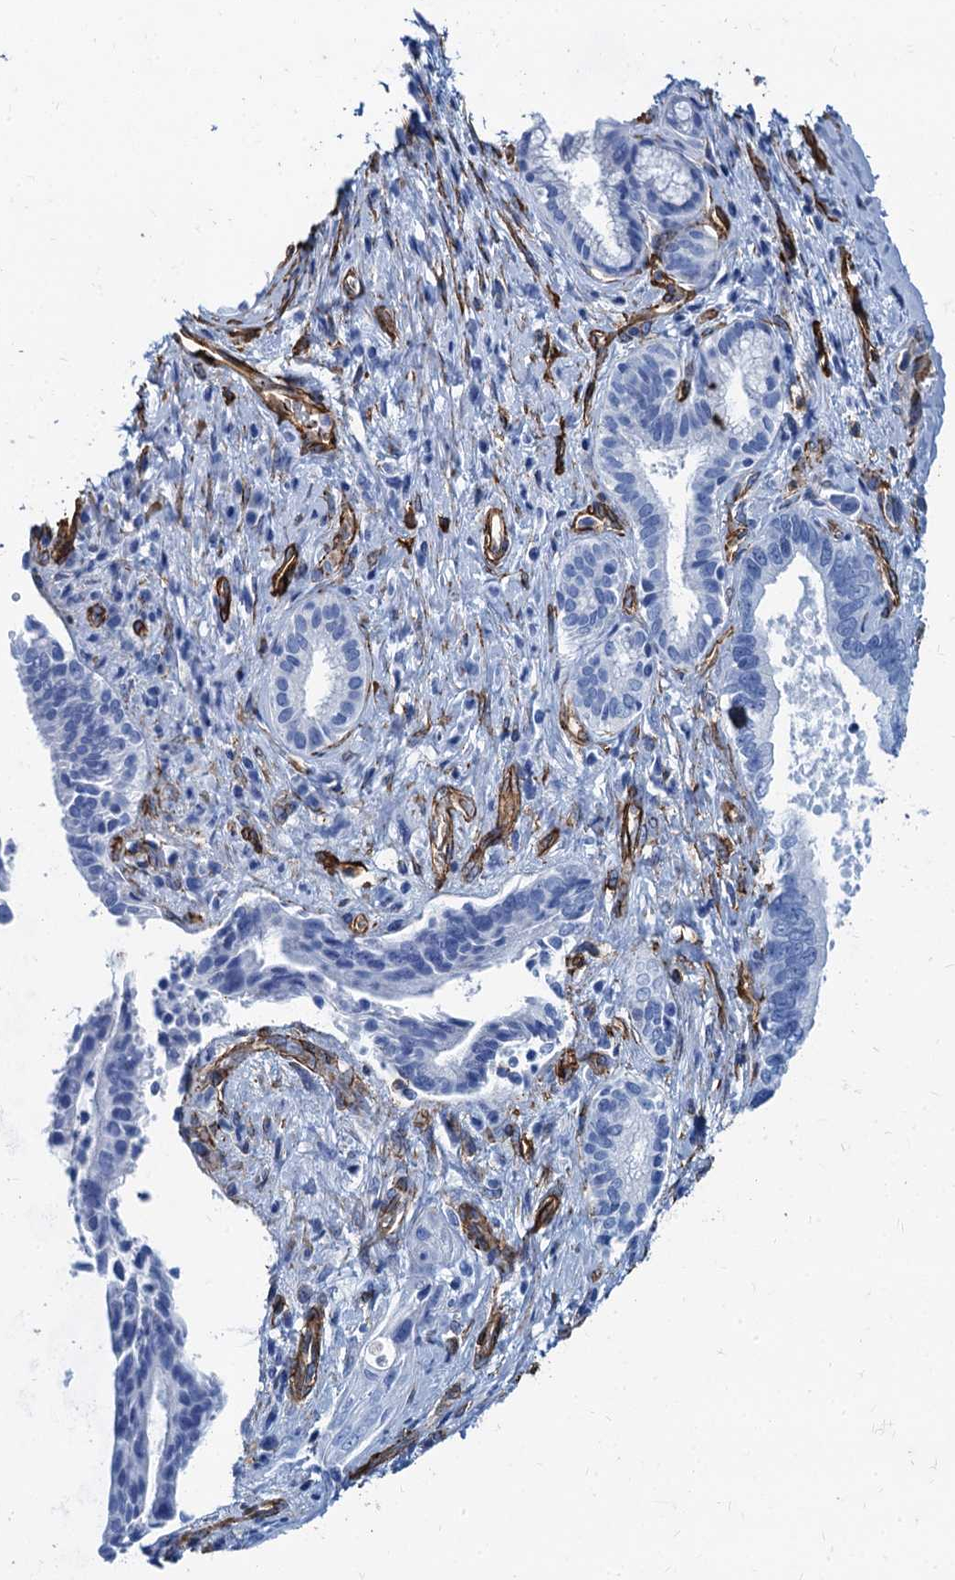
{"staining": {"intensity": "negative", "quantity": "none", "location": "none"}, "tissue": "pancreatic cancer", "cell_type": "Tumor cells", "image_type": "cancer", "snomed": [{"axis": "morphology", "description": "Adenocarcinoma, NOS"}, {"axis": "topography", "description": "Pancreas"}], "caption": "IHC histopathology image of pancreatic cancer stained for a protein (brown), which displays no staining in tumor cells. (DAB IHC with hematoxylin counter stain).", "gene": "CAVIN2", "patient": {"sex": "female", "age": 55}}